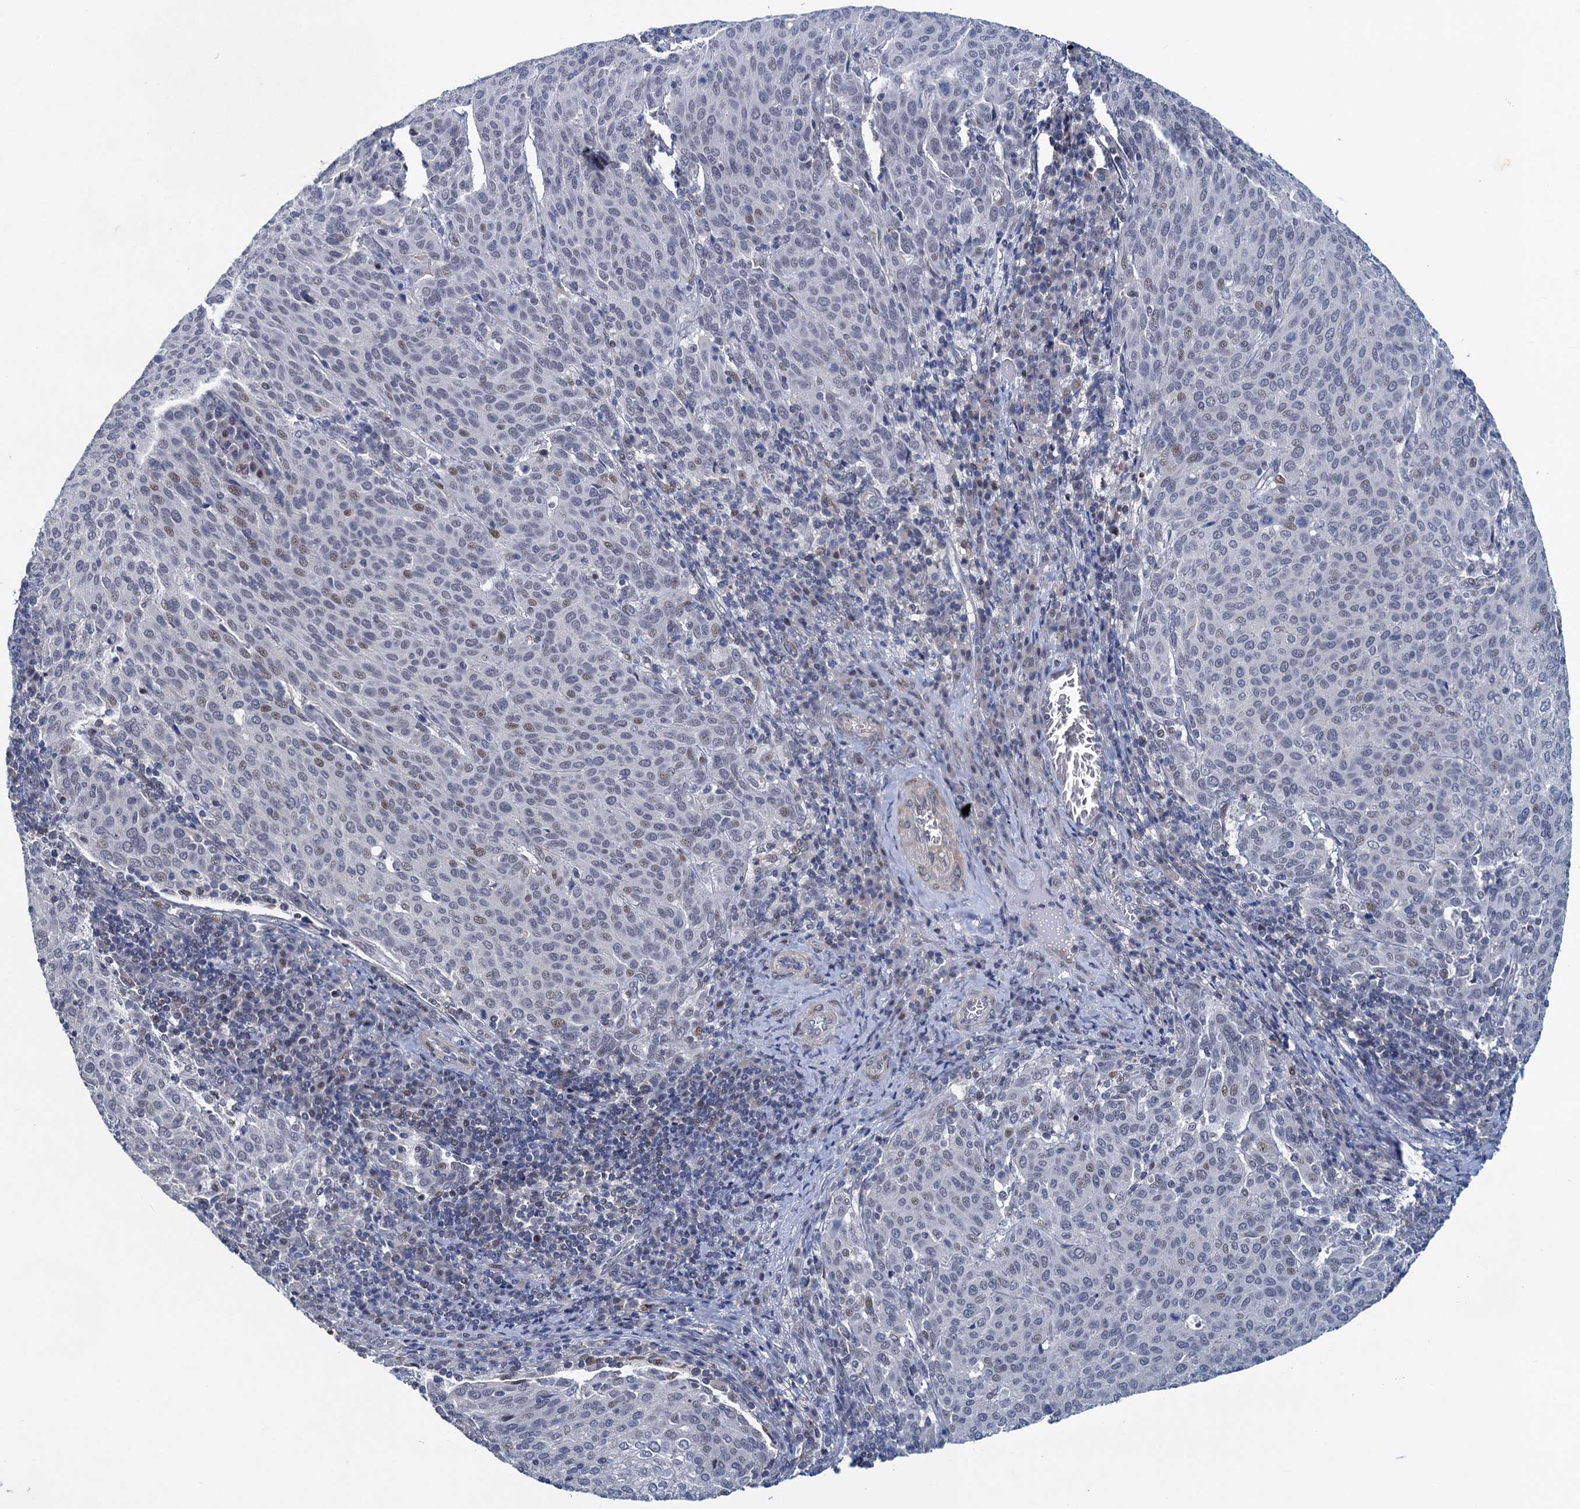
{"staining": {"intensity": "negative", "quantity": "none", "location": "none"}, "tissue": "cervical cancer", "cell_type": "Tumor cells", "image_type": "cancer", "snomed": [{"axis": "morphology", "description": "Squamous cell carcinoma, NOS"}, {"axis": "topography", "description": "Cervix"}], "caption": "Immunohistochemistry histopathology image of neoplastic tissue: human cervical cancer (squamous cell carcinoma) stained with DAB demonstrates no significant protein expression in tumor cells.", "gene": "ATOSA", "patient": {"sex": "female", "age": 46}}